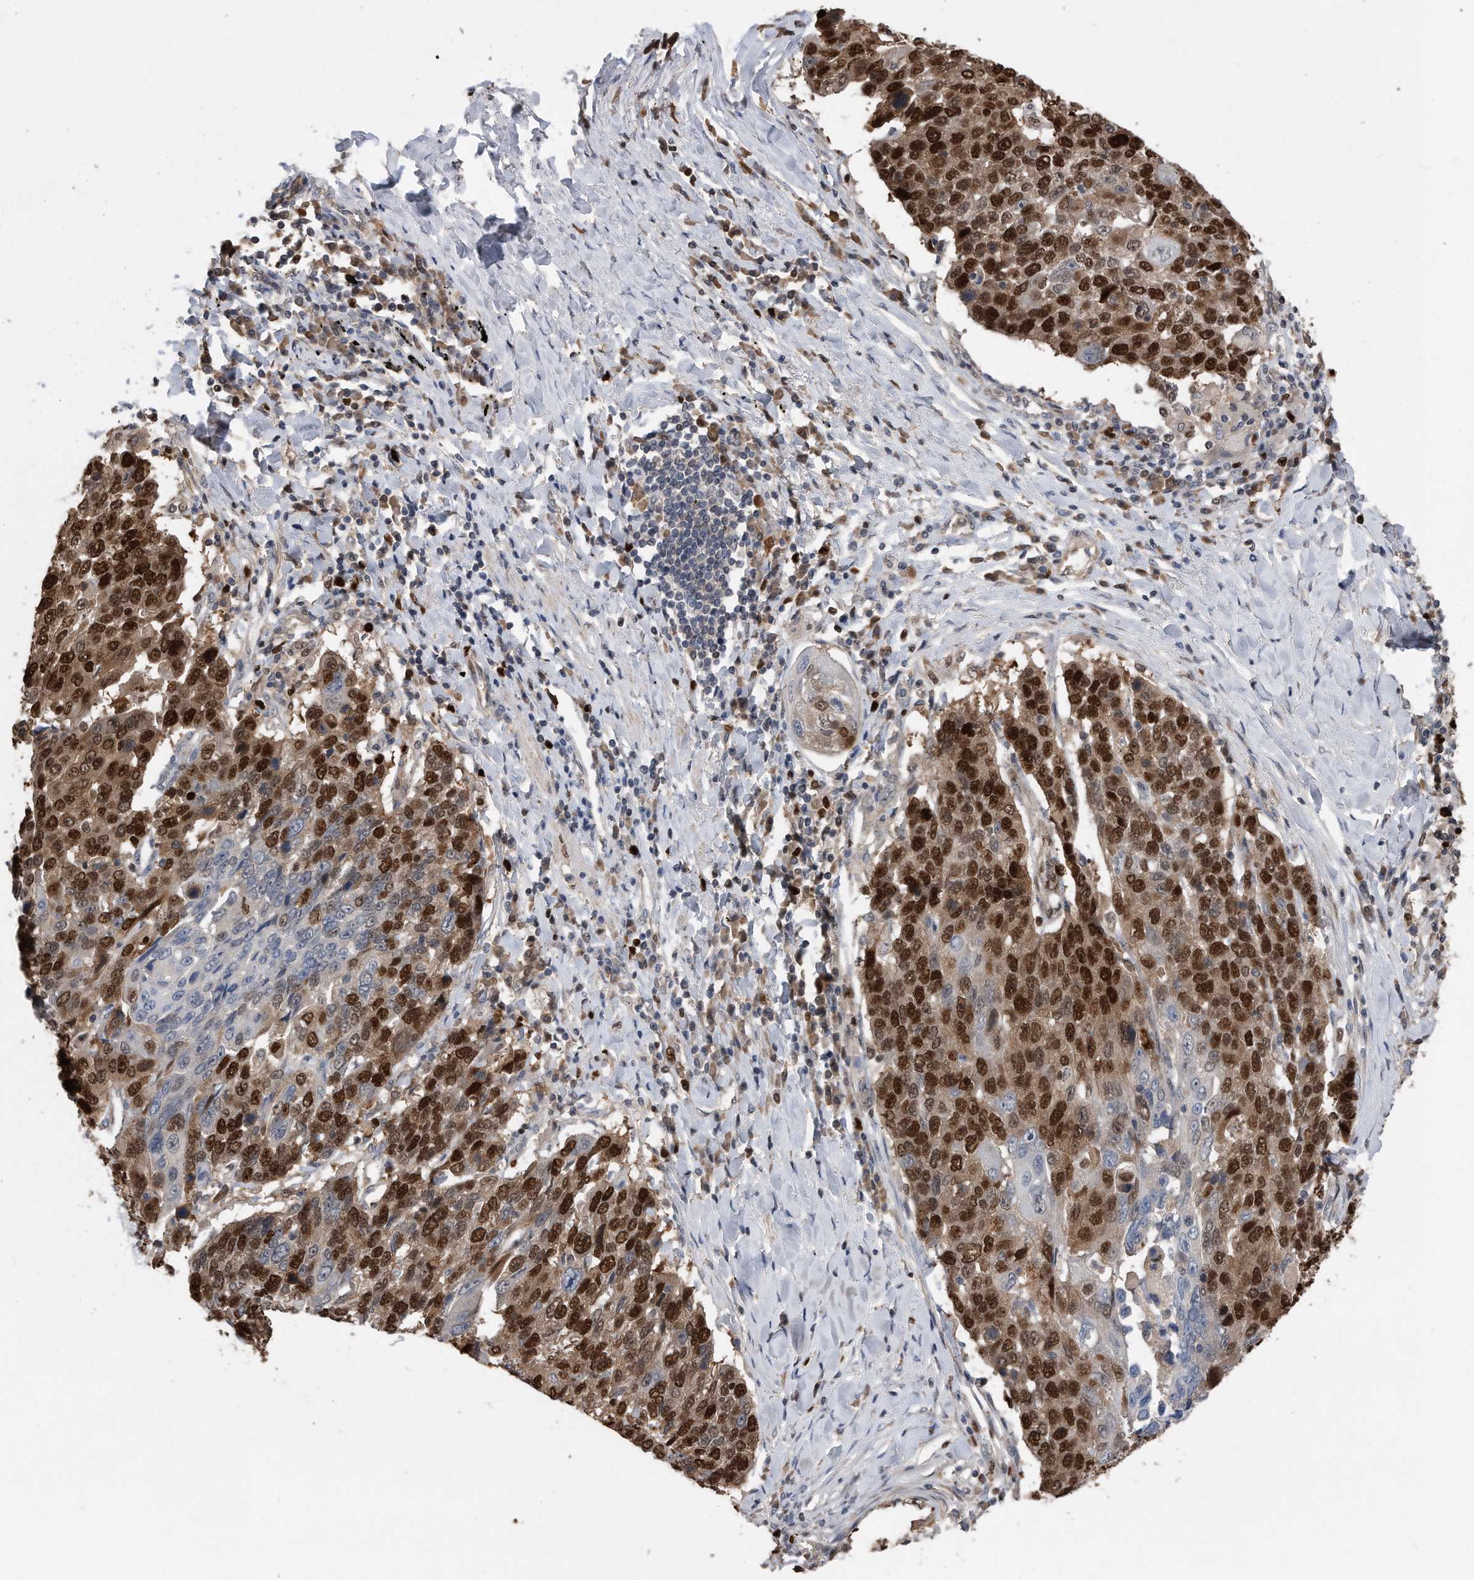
{"staining": {"intensity": "strong", "quantity": "25%-75%", "location": "nuclear"}, "tissue": "lung cancer", "cell_type": "Tumor cells", "image_type": "cancer", "snomed": [{"axis": "morphology", "description": "Squamous cell carcinoma, NOS"}, {"axis": "topography", "description": "Lung"}], "caption": "Strong nuclear staining is present in approximately 25%-75% of tumor cells in squamous cell carcinoma (lung). (brown staining indicates protein expression, while blue staining denotes nuclei).", "gene": "PCNA", "patient": {"sex": "male", "age": 66}}